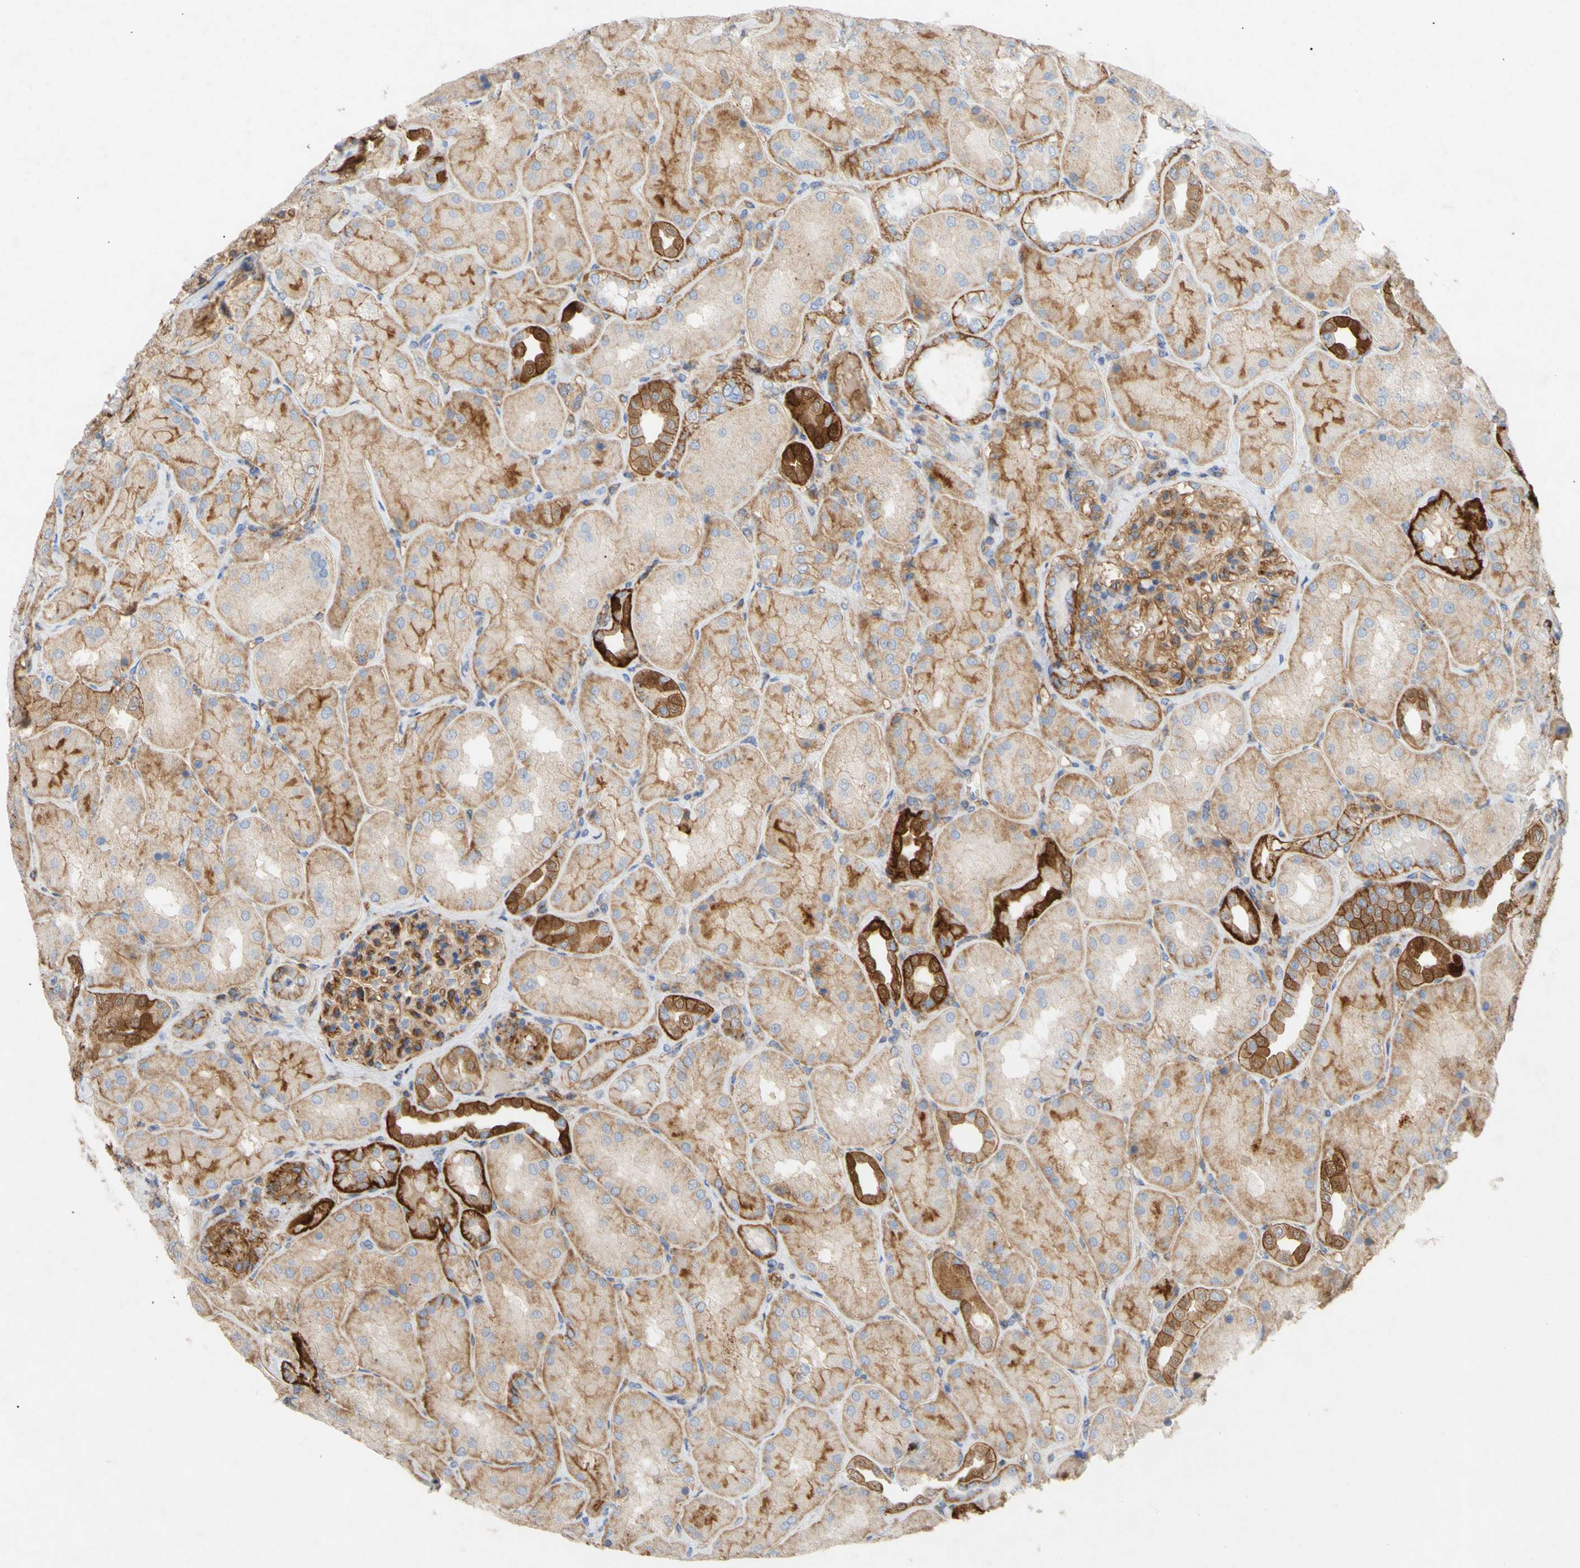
{"staining": {"intensity": "moderate", "quantity": ">75%", "location": "cytoplasmic/membranous"}, "tissue": "kidney", "cell_type": "Cells in glomeruli", "image_type": "normal", "snomed": [{"axis": "morphology", "description": "Normal tissue, NOS"}, {"axis": "topography", "description": "Kidney"}], "caption": "DAB immunohistochemical staining of benign human kidney displays moderate cytoplasmic/membranous protein positivity in approximately >75% of cells in glomeruli.", "gene": "ATP2A3", "patient": {"sex": "female", "age": 56}}